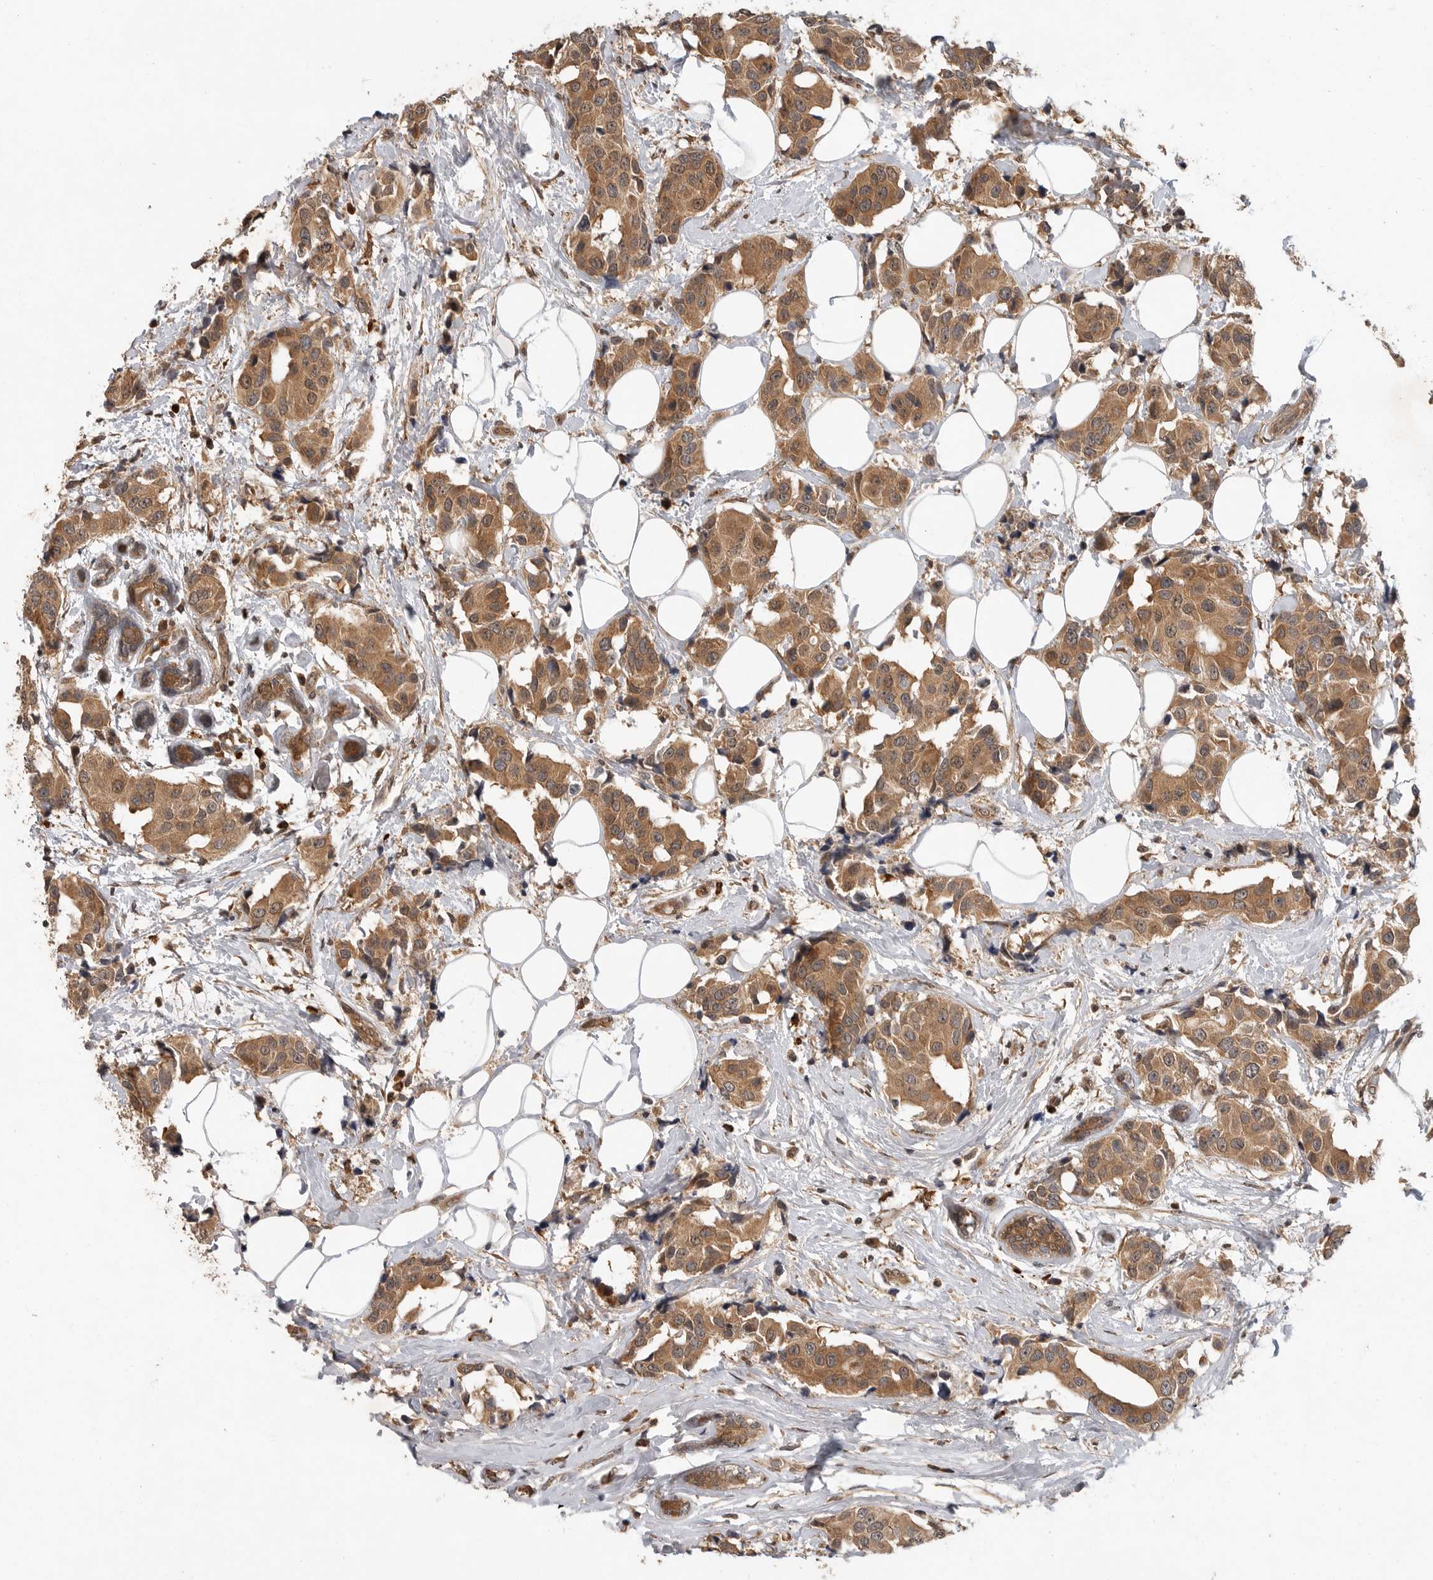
{"staining": {"intensity": "moderate", "quantity": ">75%", "location": "cytoplasmic/membranous"}, "tissue": "breast cancer", "cell_type": "Tumor cells", "image_type": "cancer", "snomed": [{"axis": "morphology", "description": "Normal tissue, NOS"}, {"axis": "morphology", "description": "Duct carcinoma"}, {"axis": "topography", "description": "Breast"}], "caption": "An IHC histopathology image of tumor tissue is shown. Protein staining in brown shows moderate cytoplasmic/membranous positivity in intraductal carcinoma (breast) within tumor cells. Ihc stains the protein of interest in brown and the nuclei are stained blue.", "gene": "OSBPL9", "patient": {"sex": "female", "age": 39}}